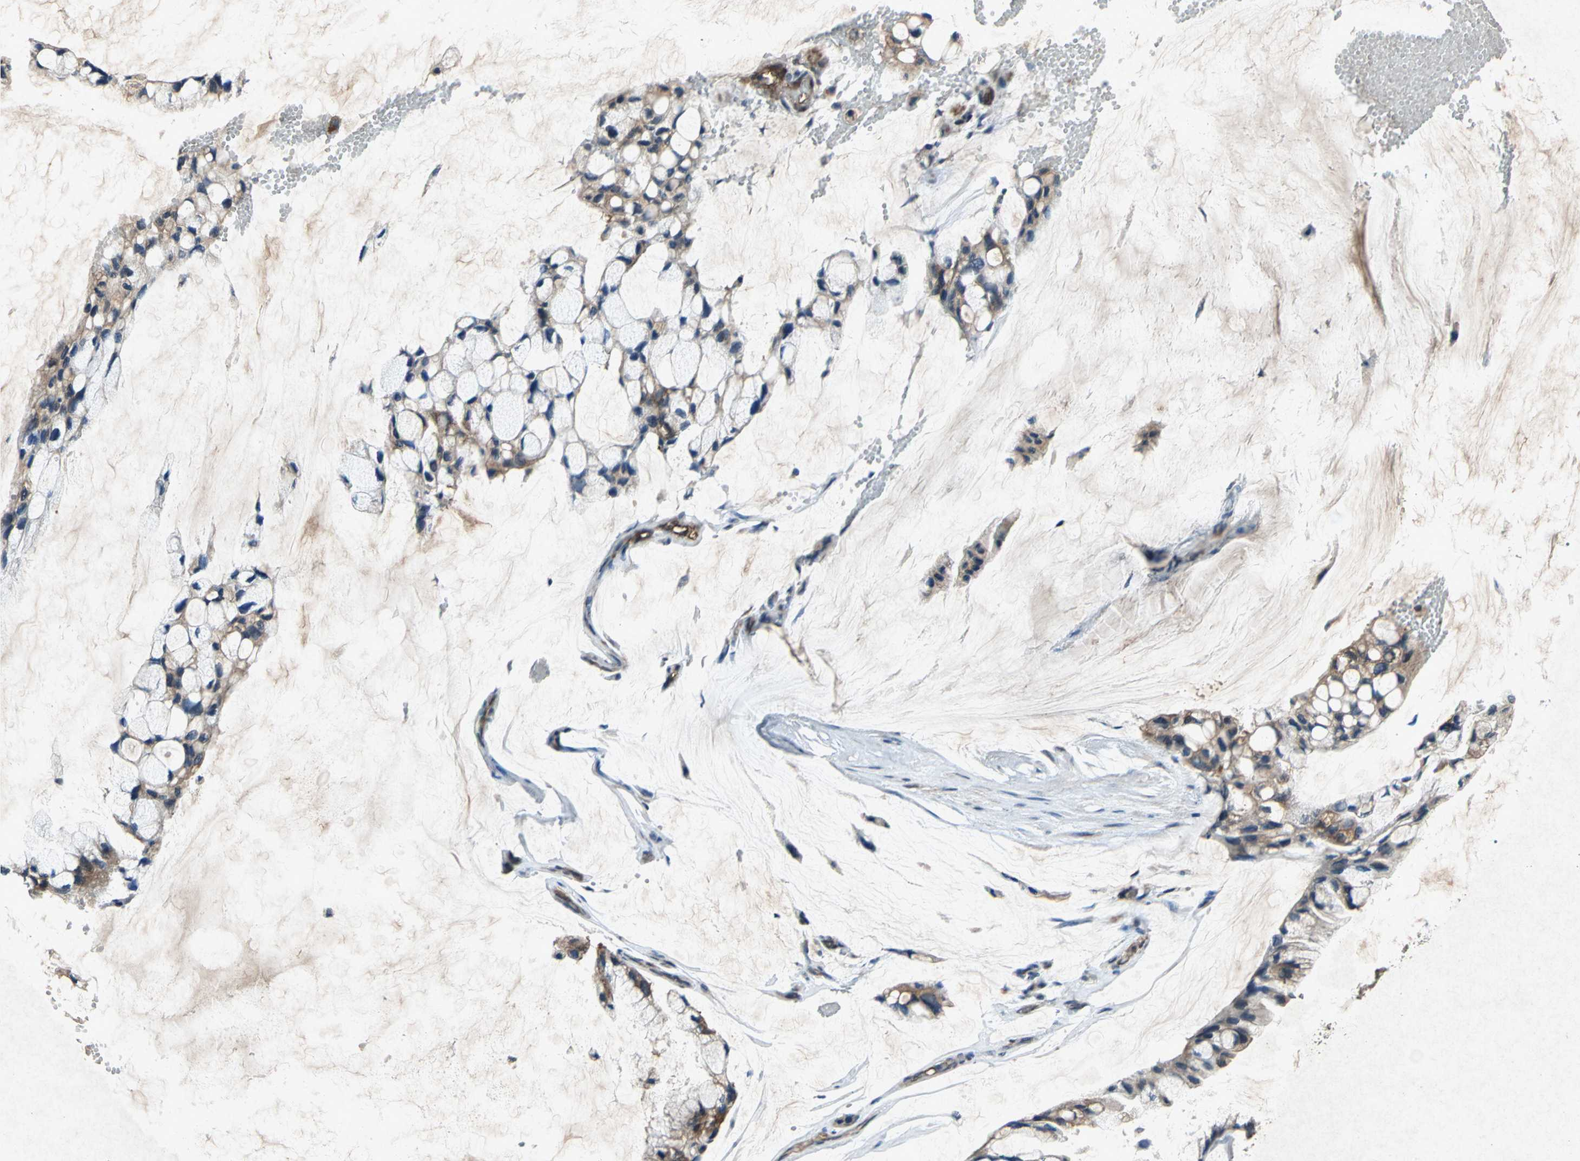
{"staining": {"intensity": "weak", "quantity": ">75%", "location": "cytoplasmic/membranous"}, "tissue": "ovarian cancer", "cell_type": "Tumor cells", "image_type": "cancer", "snomed": [{"axis": "morphology", "description": "Cystadenocarcinoma, mucinous, NOS"}, {"axis": "topography", "description": "Ovary"}], "caption": "Brown immunohistochemical staining in human mucinous cystadenocarcinoma (ovarian) demonstrates weak cytoplasmic/membranous expression in approximately >75% of tumor cells. (Brightfield microscopy of DAB IHC at high magnification).", "gene": "HSP90AB1", "patient": {"sex": "female", "age": 39}}